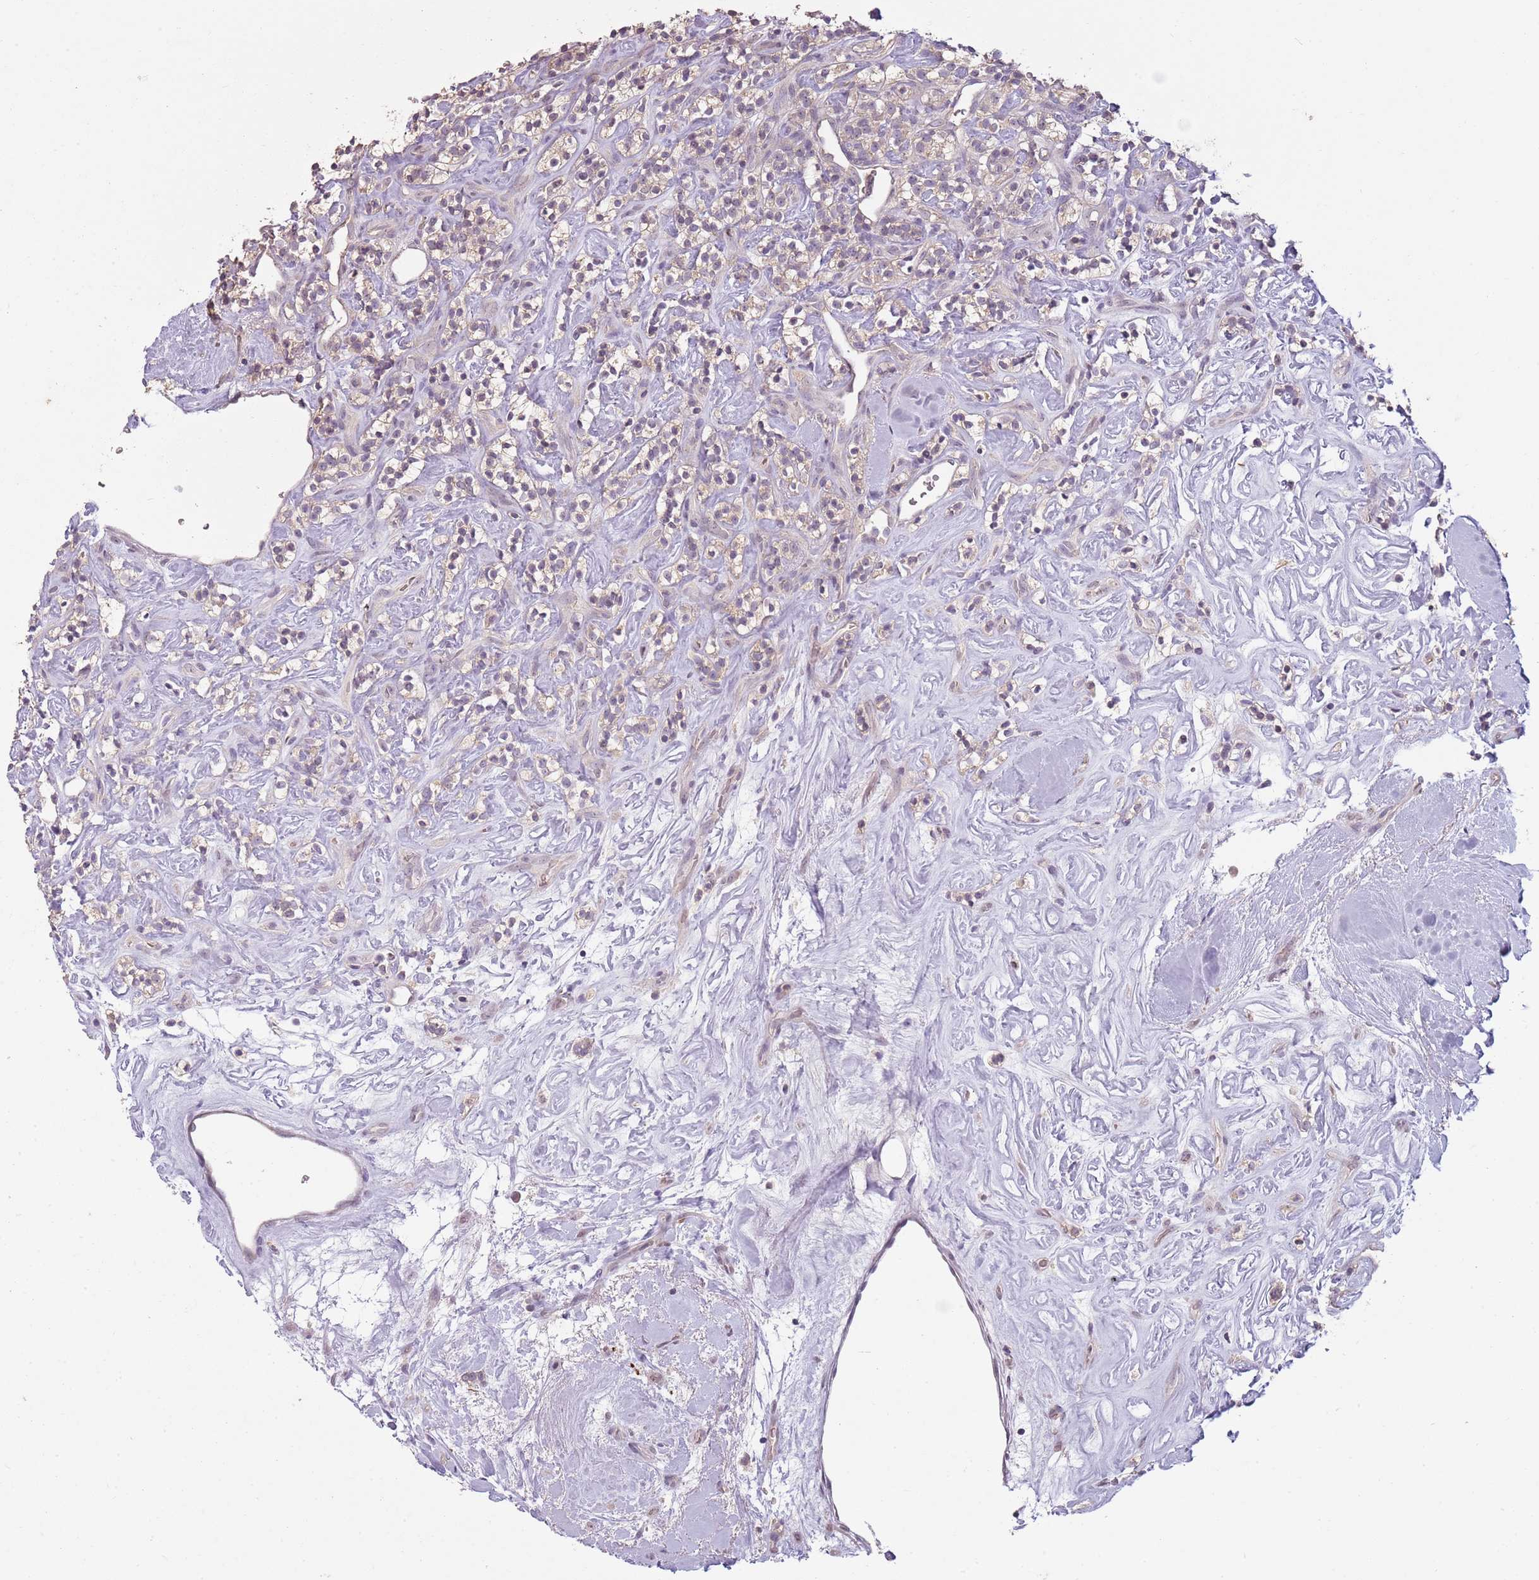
{"staining": {"intensity": "weak", "quantity": "25%-75%", "location": "cytoplasmic/membranous"}, "tissue": "renal cancer", "cell_type": "Tumor cells", "image_type": "cancer", "snomed": [{"axis": "morphology", "description": "Adenocarcinoma, NOS"}, {"axis": "topography", "description": "Kidney"}], "caption": "Brown immunohistochemical staining in human renal adenocarcinoma exhibits weak cytoplasmic/membranous expression in approximately 25%-75% of tumor cells.", "gene": "TEKT4", "patient": {"sex": "male", "age": 77}}